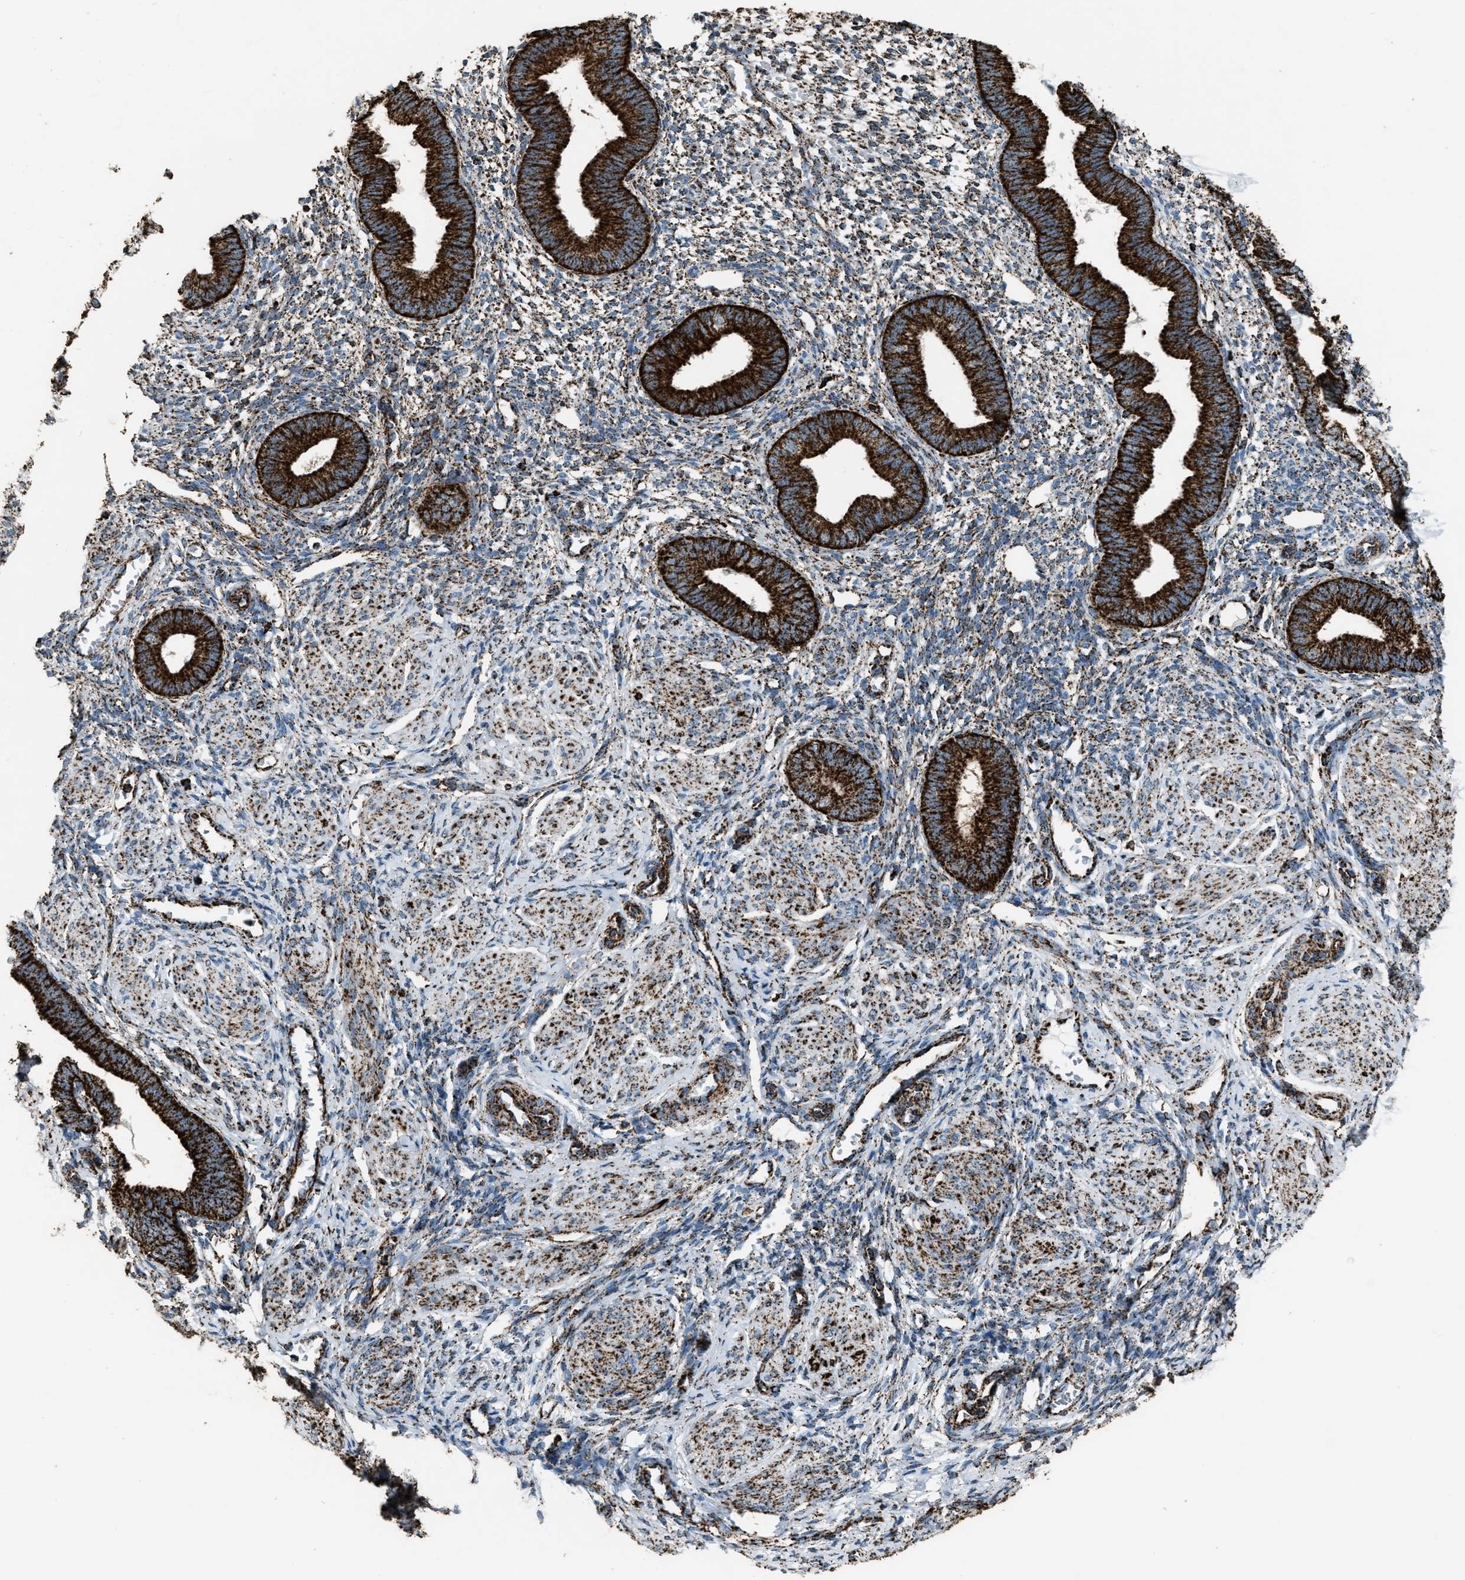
{"staining": {"intensity": "strong", "quantity": ">75%", "location": "cytoplasmic/membranous"}, "tissue": "endometrium", "cell_type": "Cells in endometrial stroma", "image_type": "normal", "snomed": [{"axis": "morphology", "description": "Normal tissue, NOS"}, {"axis": "topography", "description": "Endometrium"}], "caption": "This is a photomicrograph of immunohistochemistry (IHC) staining of normal endometrium, which shows strong positivity in the cytoplasmic/membranous of cells in endometrial stroma.", "gene": "MDH2", "patient": {"sex": "female", "age": 46}}